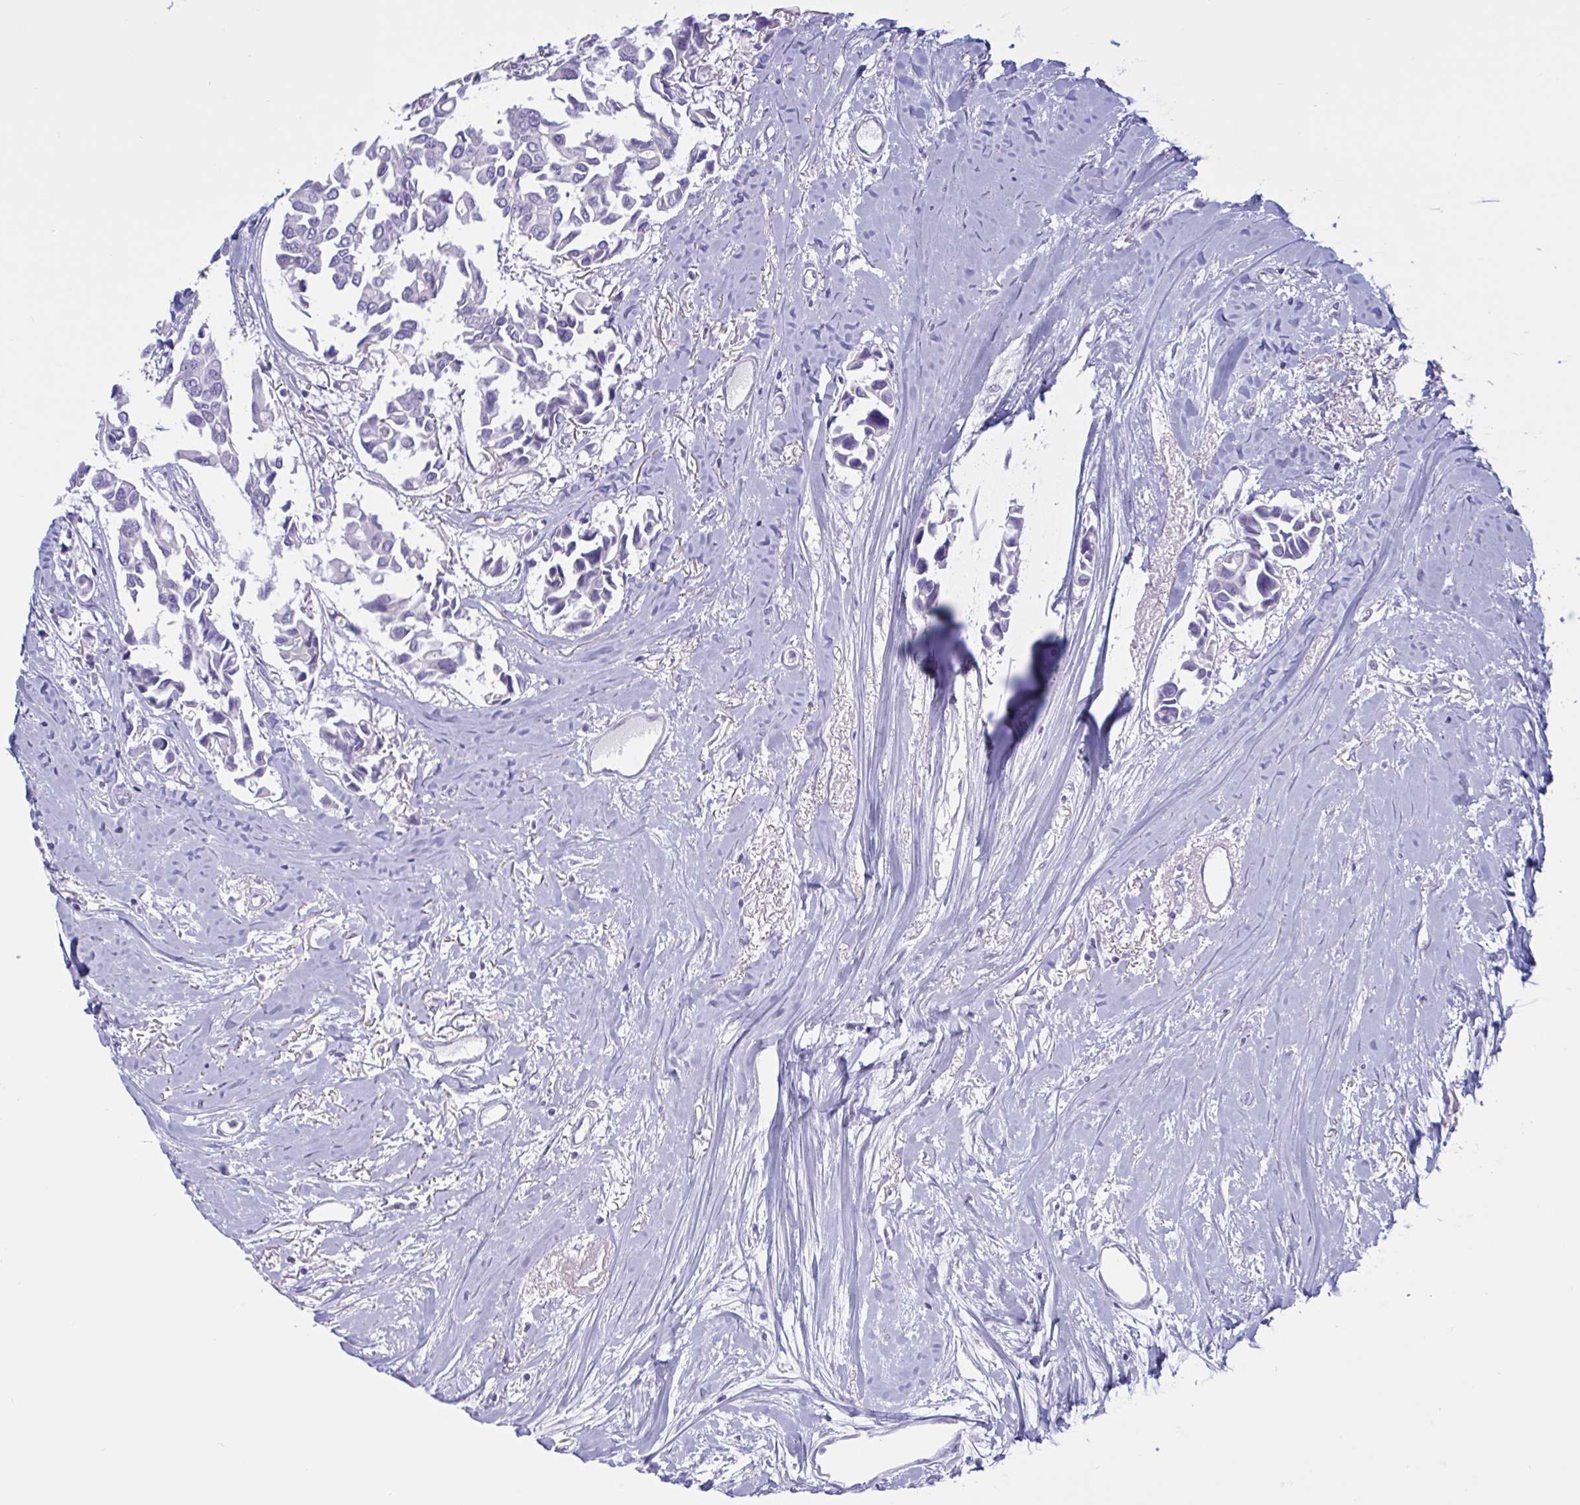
{"staining": {"intensity": "negative", "quantity": "none", "location": "none"}, "tissue": "breast cancer", "cell_type": "Tumor cells", "image_type": "cancer", "snomed": [{"axis": "morphology", "description": "Duct carcinoma"}, {"axis": "topography", "description": "Breast"}], "caption": "Immunohistochemical staining of human breast infiltrating ductal carcinoma reveals no significant staining in tumor cells.", "gene": "OXLD1", "patient": {"sex": "female", "age": 54}}